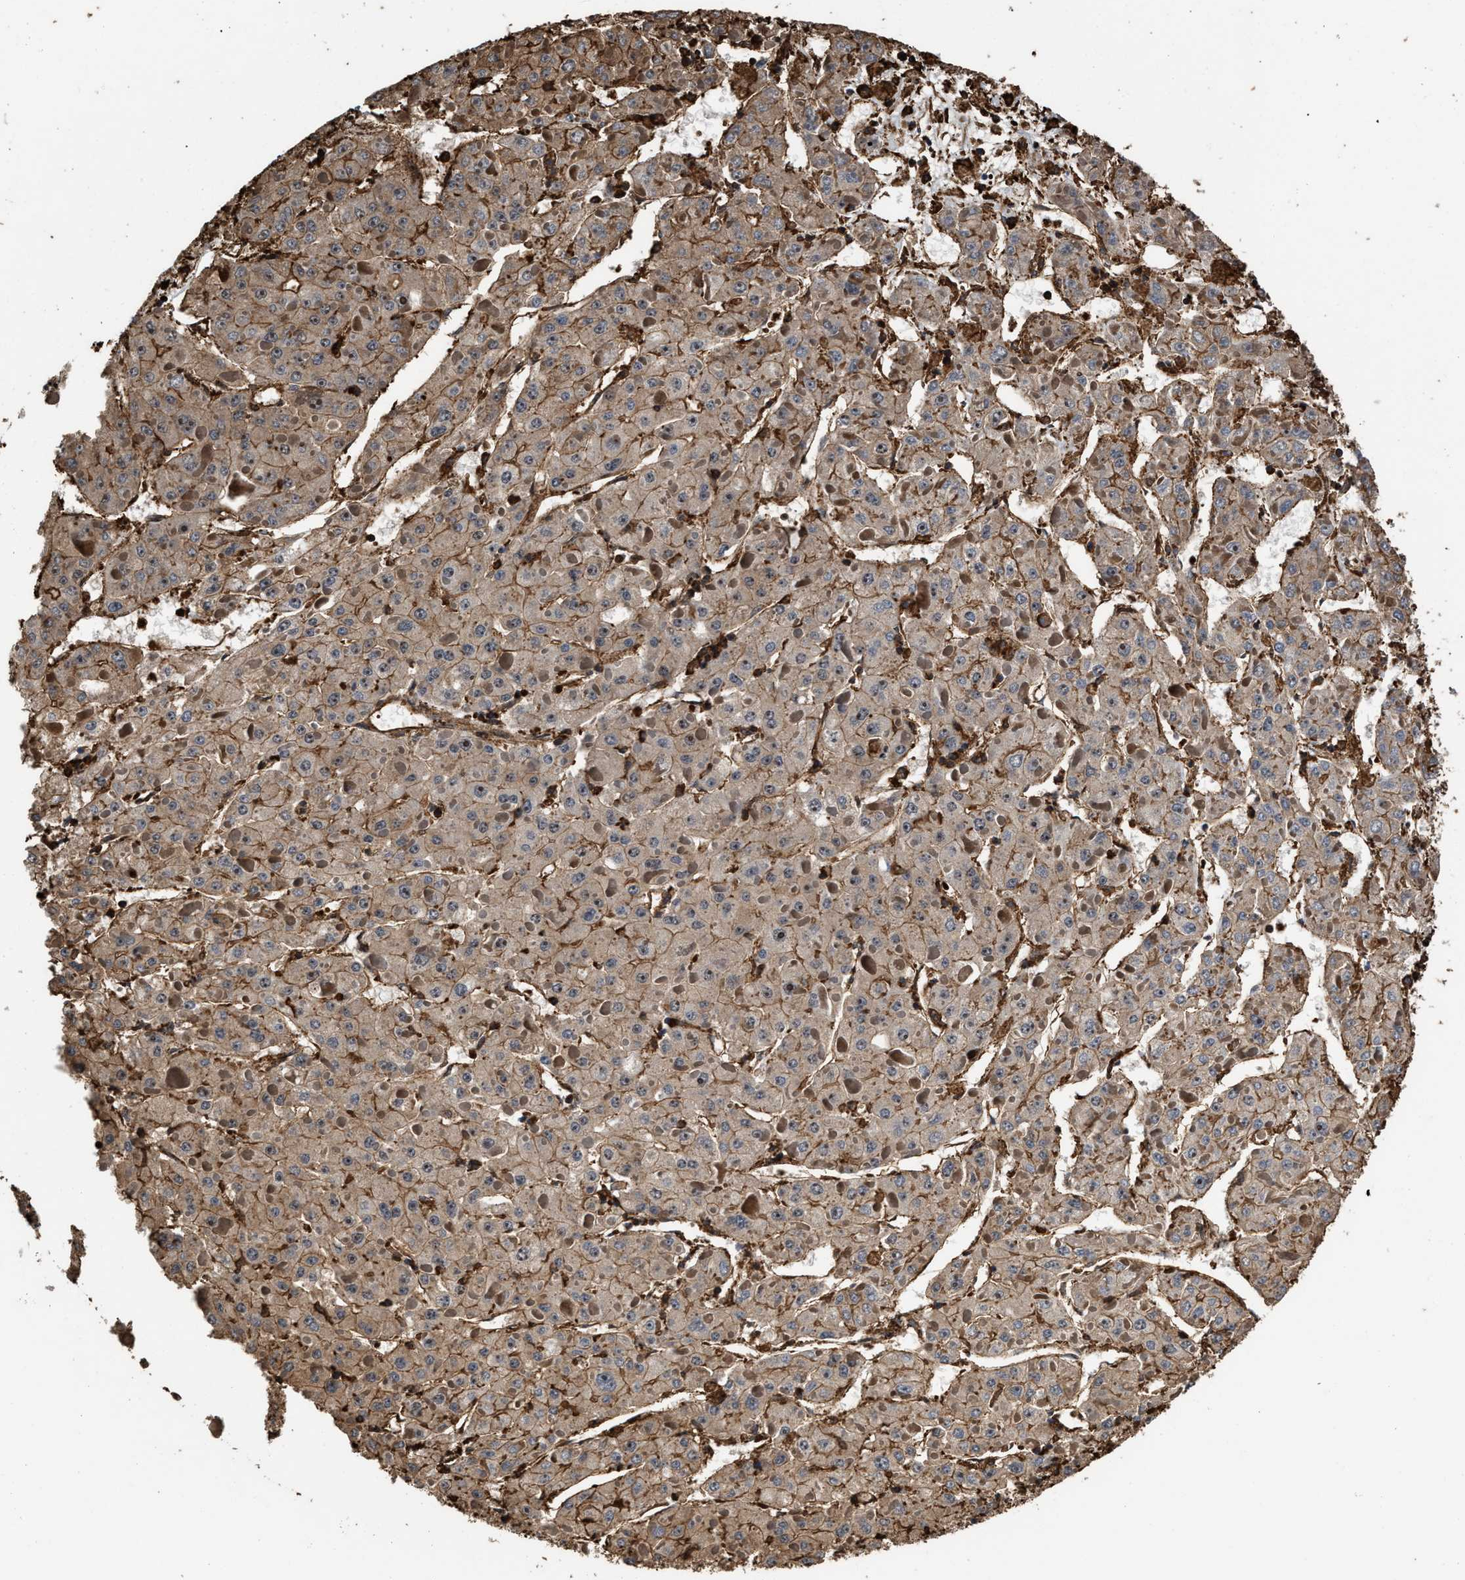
{"staining": {"intensity": "weak", "quantity": "25%-75%", "location": "cytoplasmic/membranous"}, "tissue": "liver cancer", "cell_type": "Tumor cells", "image_type": "cancer", "snomed": [{"axis": "morphology", "description": "Carcinoma, Hepatocellular, NOS"}, {"axis": "topography", "description": "Liver"}], "caption": "Liver cancer (hepatocellular carcinoma) stained with a protein marker demonstrates weak staining in tumor cells.", "gene": "KBTBD2", "patient": {"sex": "female", "age": 73}}